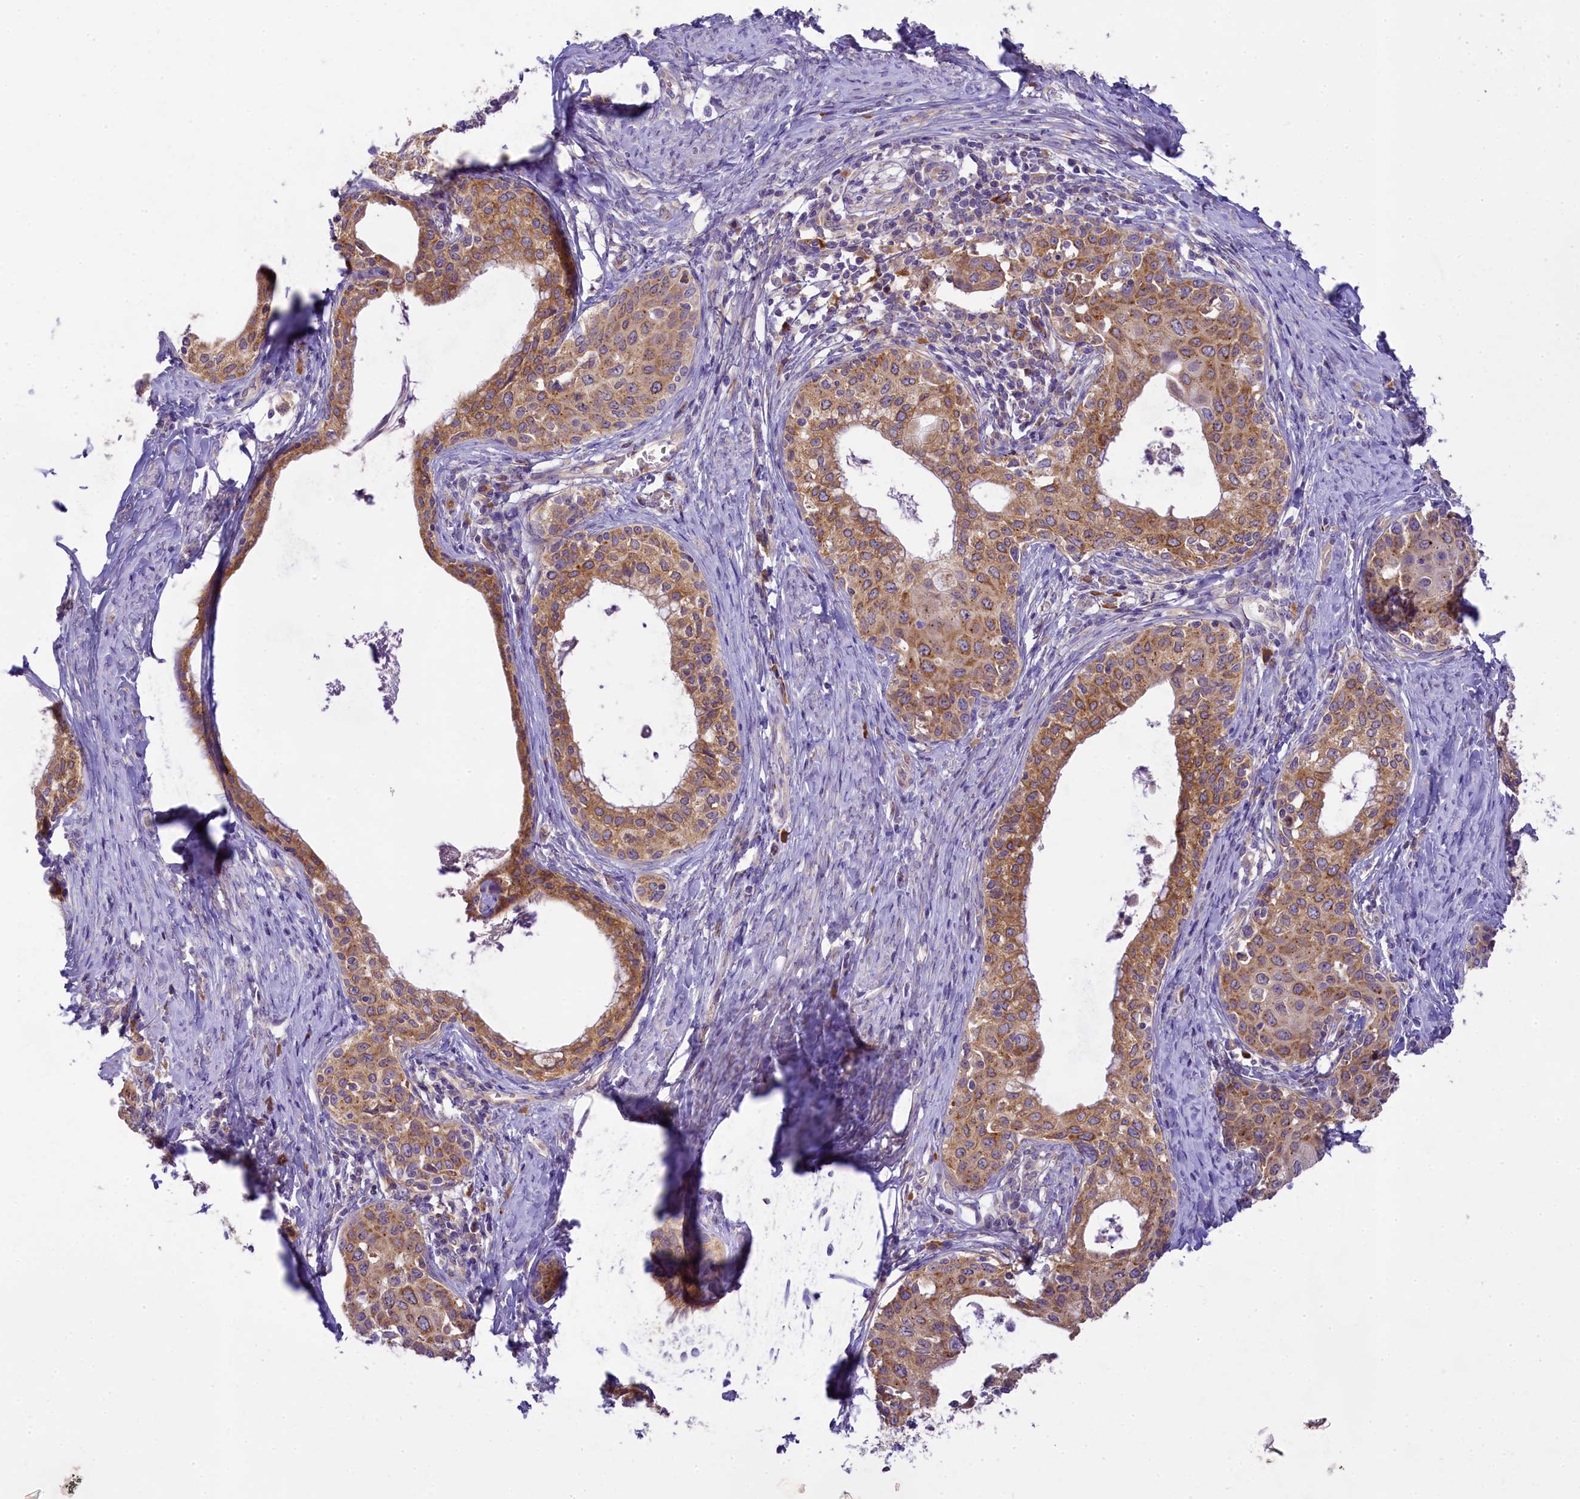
{"staining": {"intensity": "moderate", "quantity": ">75%", "location": "cytoplasmic/membranous"}, "tissue": "cervical cancer", "cell_type": "Tumor cells", "image_type": "cancer", "snomed": [{"axis": "morphology", "description": "Squamous cell carcinoma, NOS"}, {"axis": "morphology", "description": "Adenocarcinoma, NOS"}, {"axis": "topography", "description": "Cervix"}], "caption": "A brown stain labels moderate cytoplasmic/membranous expression of a protein in cervical squamous cell carcinoma tumor cells. (Brightfield microscopy of DAB IHC at high magnification).", "gene": "LARP4", "patient": {"sex": "female", "age": 52}}